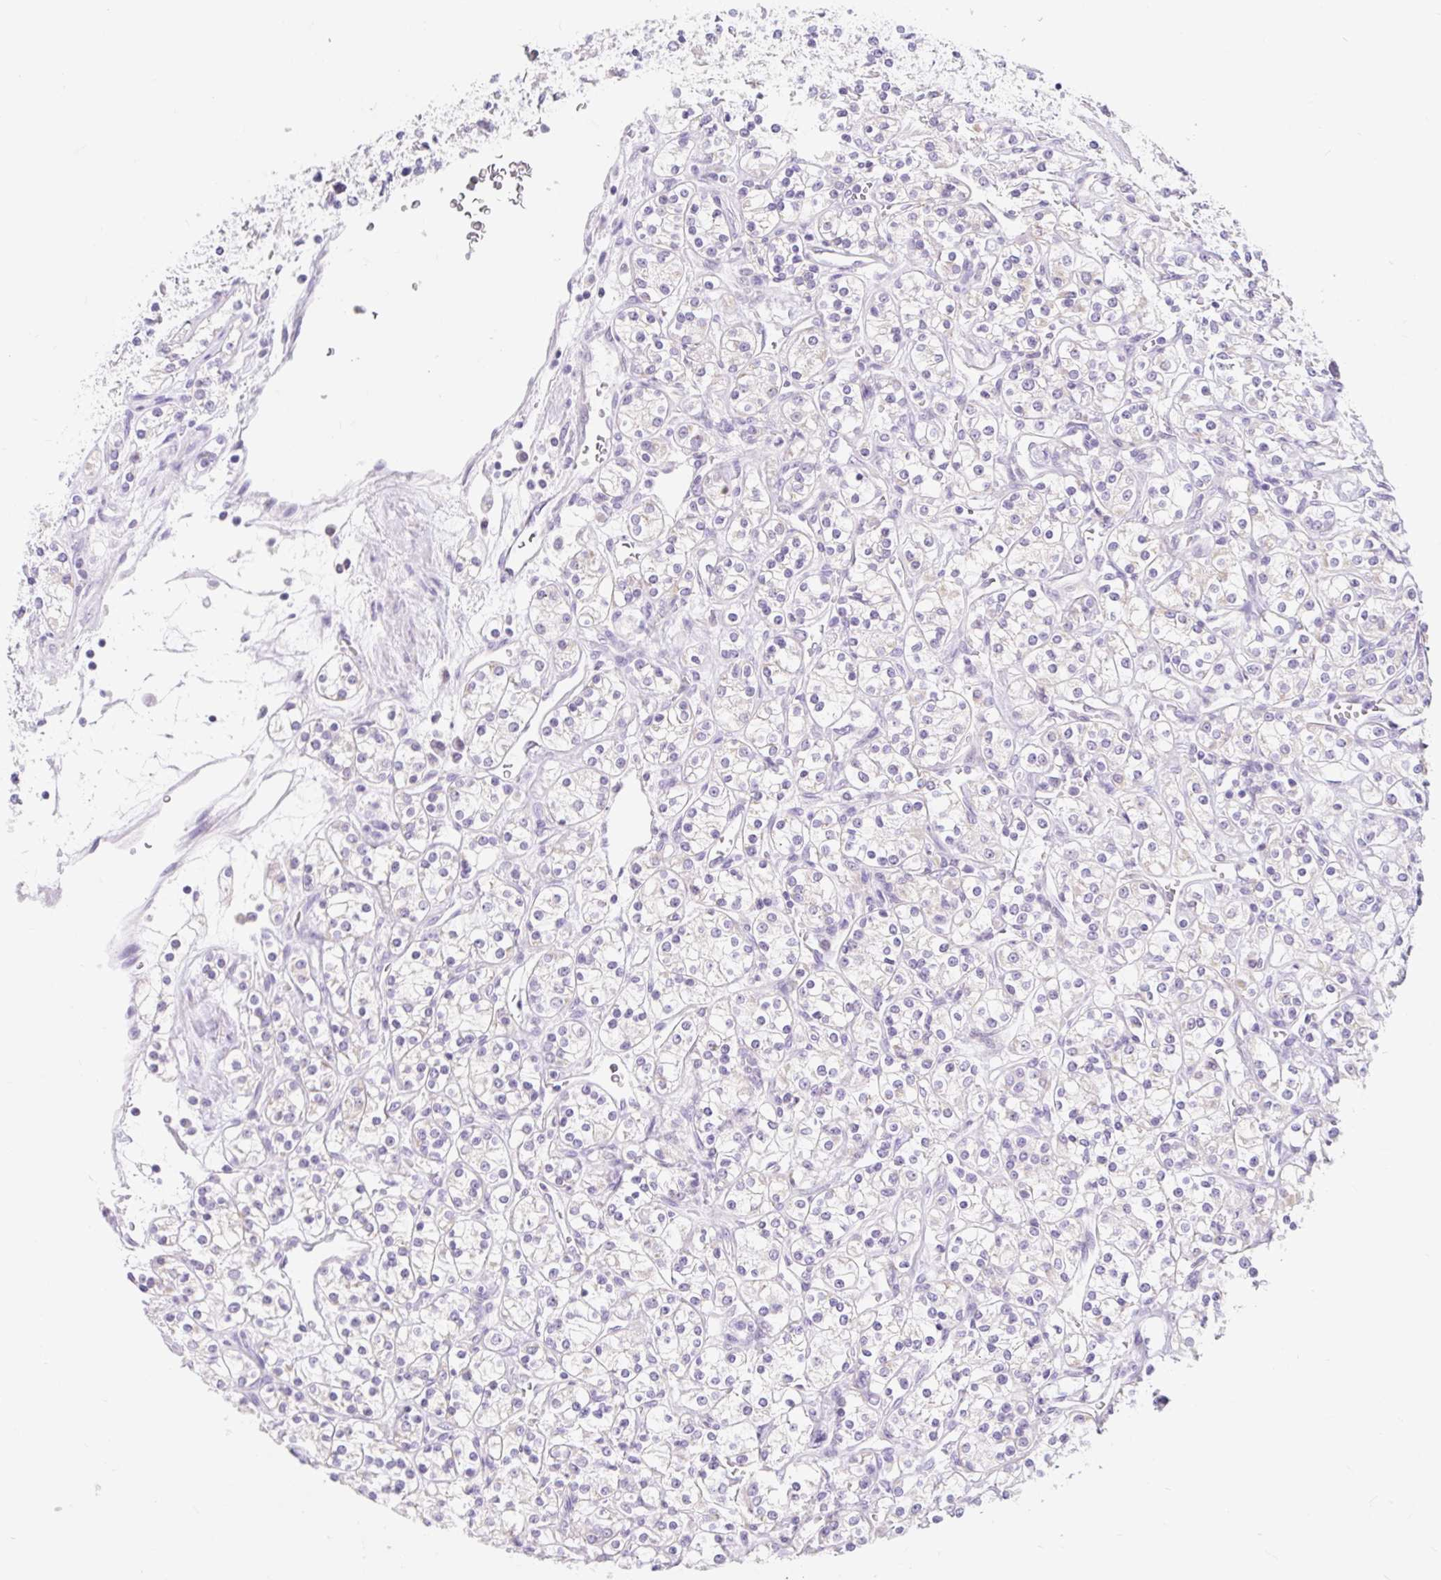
{"staining": {"intensity": "negative", "quantity": "none", "location": "none"}, "tissue": "renal cancer", "cell_type": "Tumor cells", "image_type": "cancer", "snomed": [{"axis": "morphology", "description": "Adenocarcinoma, NOS"}, {"axis": "topography", "description": "Kidney"}], "caption": "A high-resolution histopathology image shows immunohistochemistry staining of renal adenocarcinoma, which reveals no significant expression in tumor cells.", "gene": "ITPK1", "patient": {"sex": "male", "age": 77}}